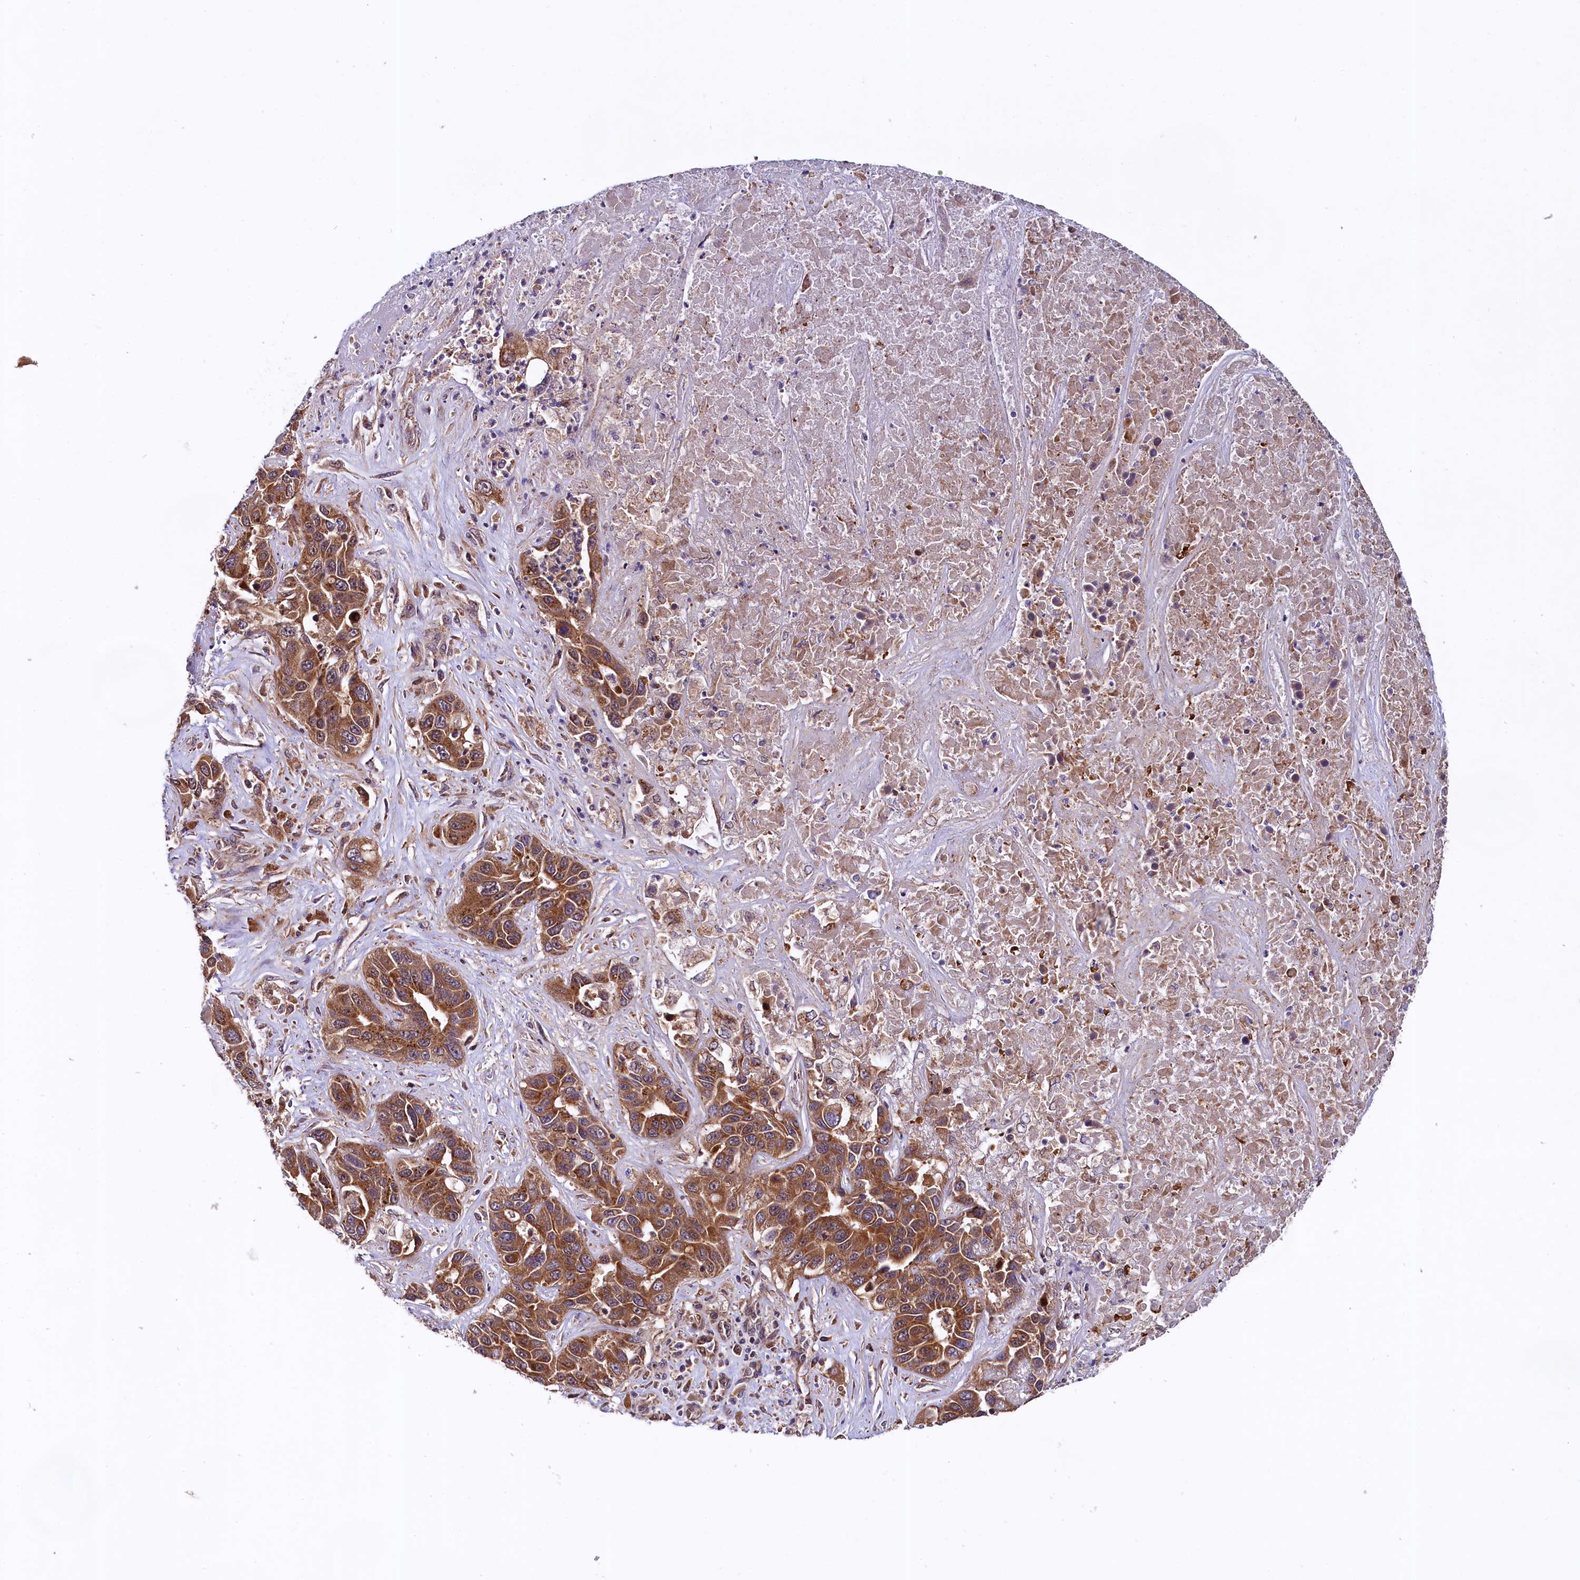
{"staining": {"intensity": "moderate", "quantity": ">75%", "location": "cytoplasmic/membranous"}, "tissue": "liver cancer", "cell_type": "Tumor cells", "image_type": "cancer", "snomed": [{"axis": "morphology", "description": "Cholangiocarcinoma"}, {"axis": "topography", "description": "Liver"}], "caption": "Protein expression analysis of human liver cholangiocarcinoma reveals moderate cytoplasmic/membranous positivity in about >75% of tumor cells. The protein of interest is stained brown, and the nuclei are stained in blue (DAB (3,3'-diaminobenzidine) IHC with brightfield microscopy, high magnification).", "gene": "DOHH", "patient": {"sex": "female", "age": 52}}